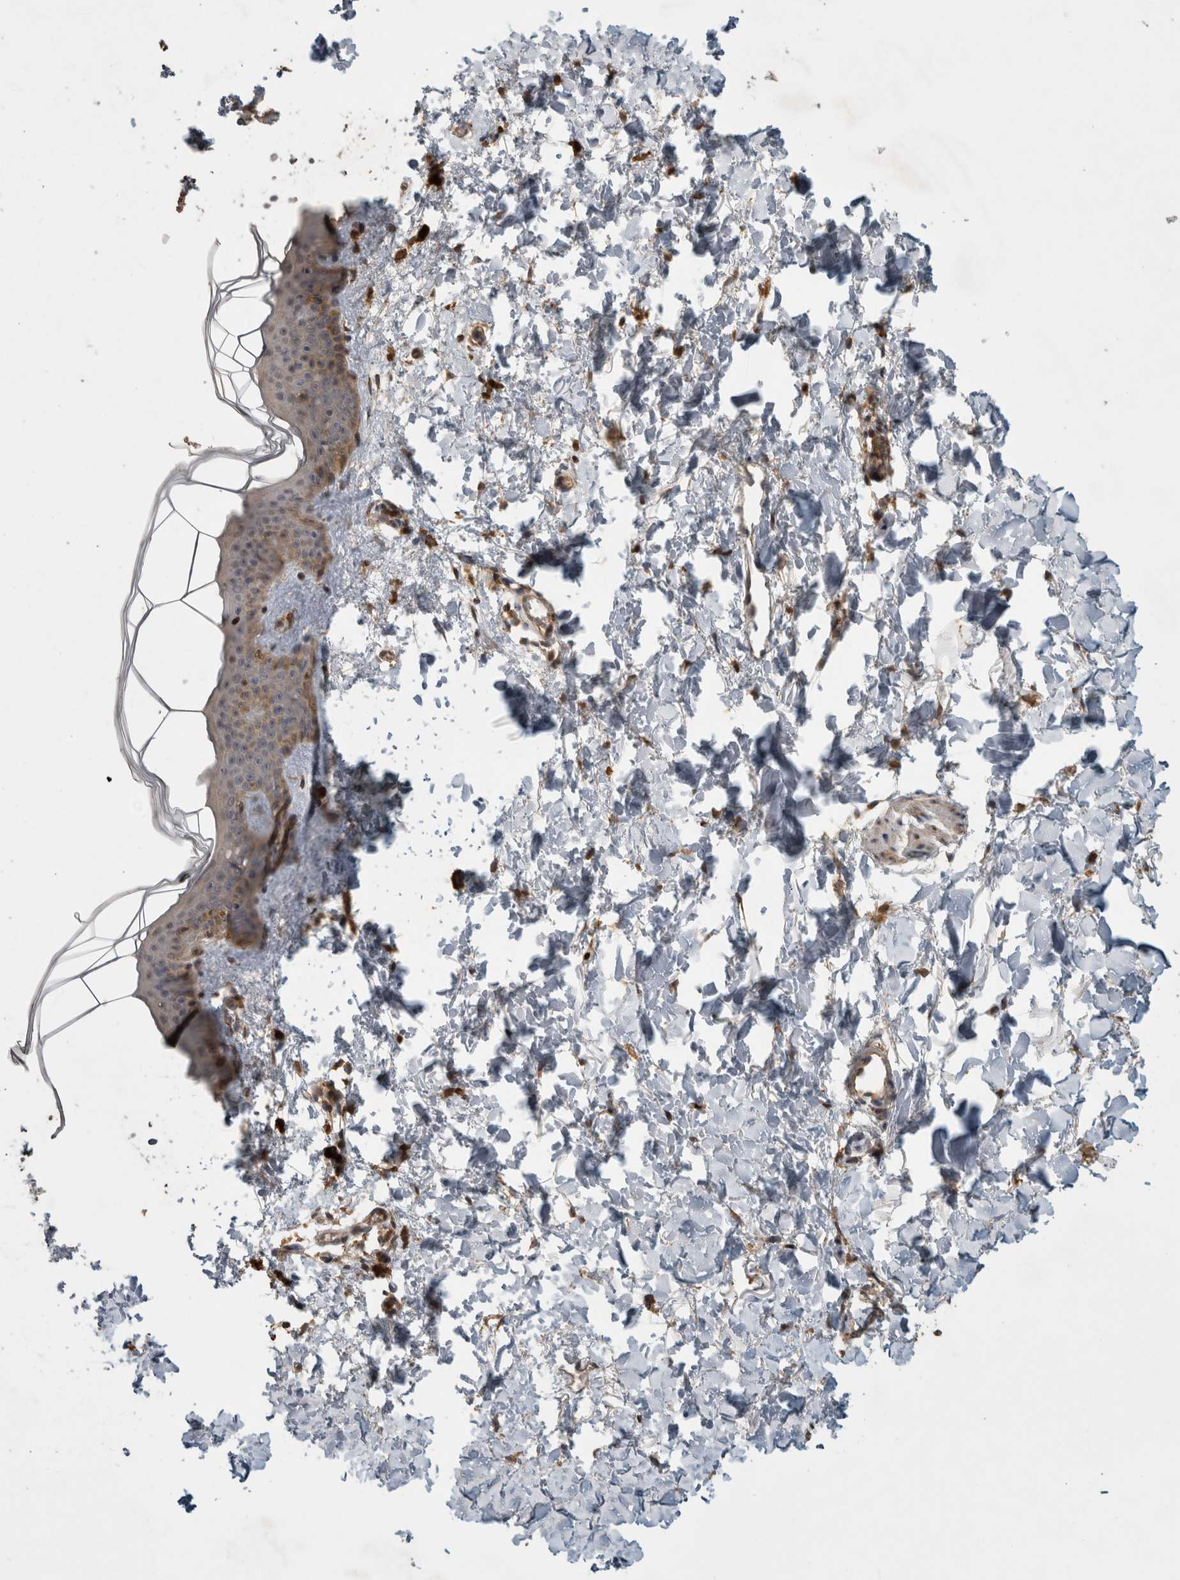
{"staining": {"intensity": "moderate", "quantity": ">75%", "location": "cytoplasmic/membranous,nuclear"}, "tissue": "skin", "cell_type": "Fibroblasts", "image_type": "normal", "snomed": [{"axis": "morphology", "description": "Normal tissue, NOS"}, {"axis": "topography", "description": "Skin"}], "caption": "This histopathology image shows immunohistochemistry staining of unremarkable human skin, with medium moderate cytoplasmic/membranous,nuclear expression in about >75% of fibroblasts.", "gene": "VEPH1", "patient": {"sex": "female", "age": 46}}